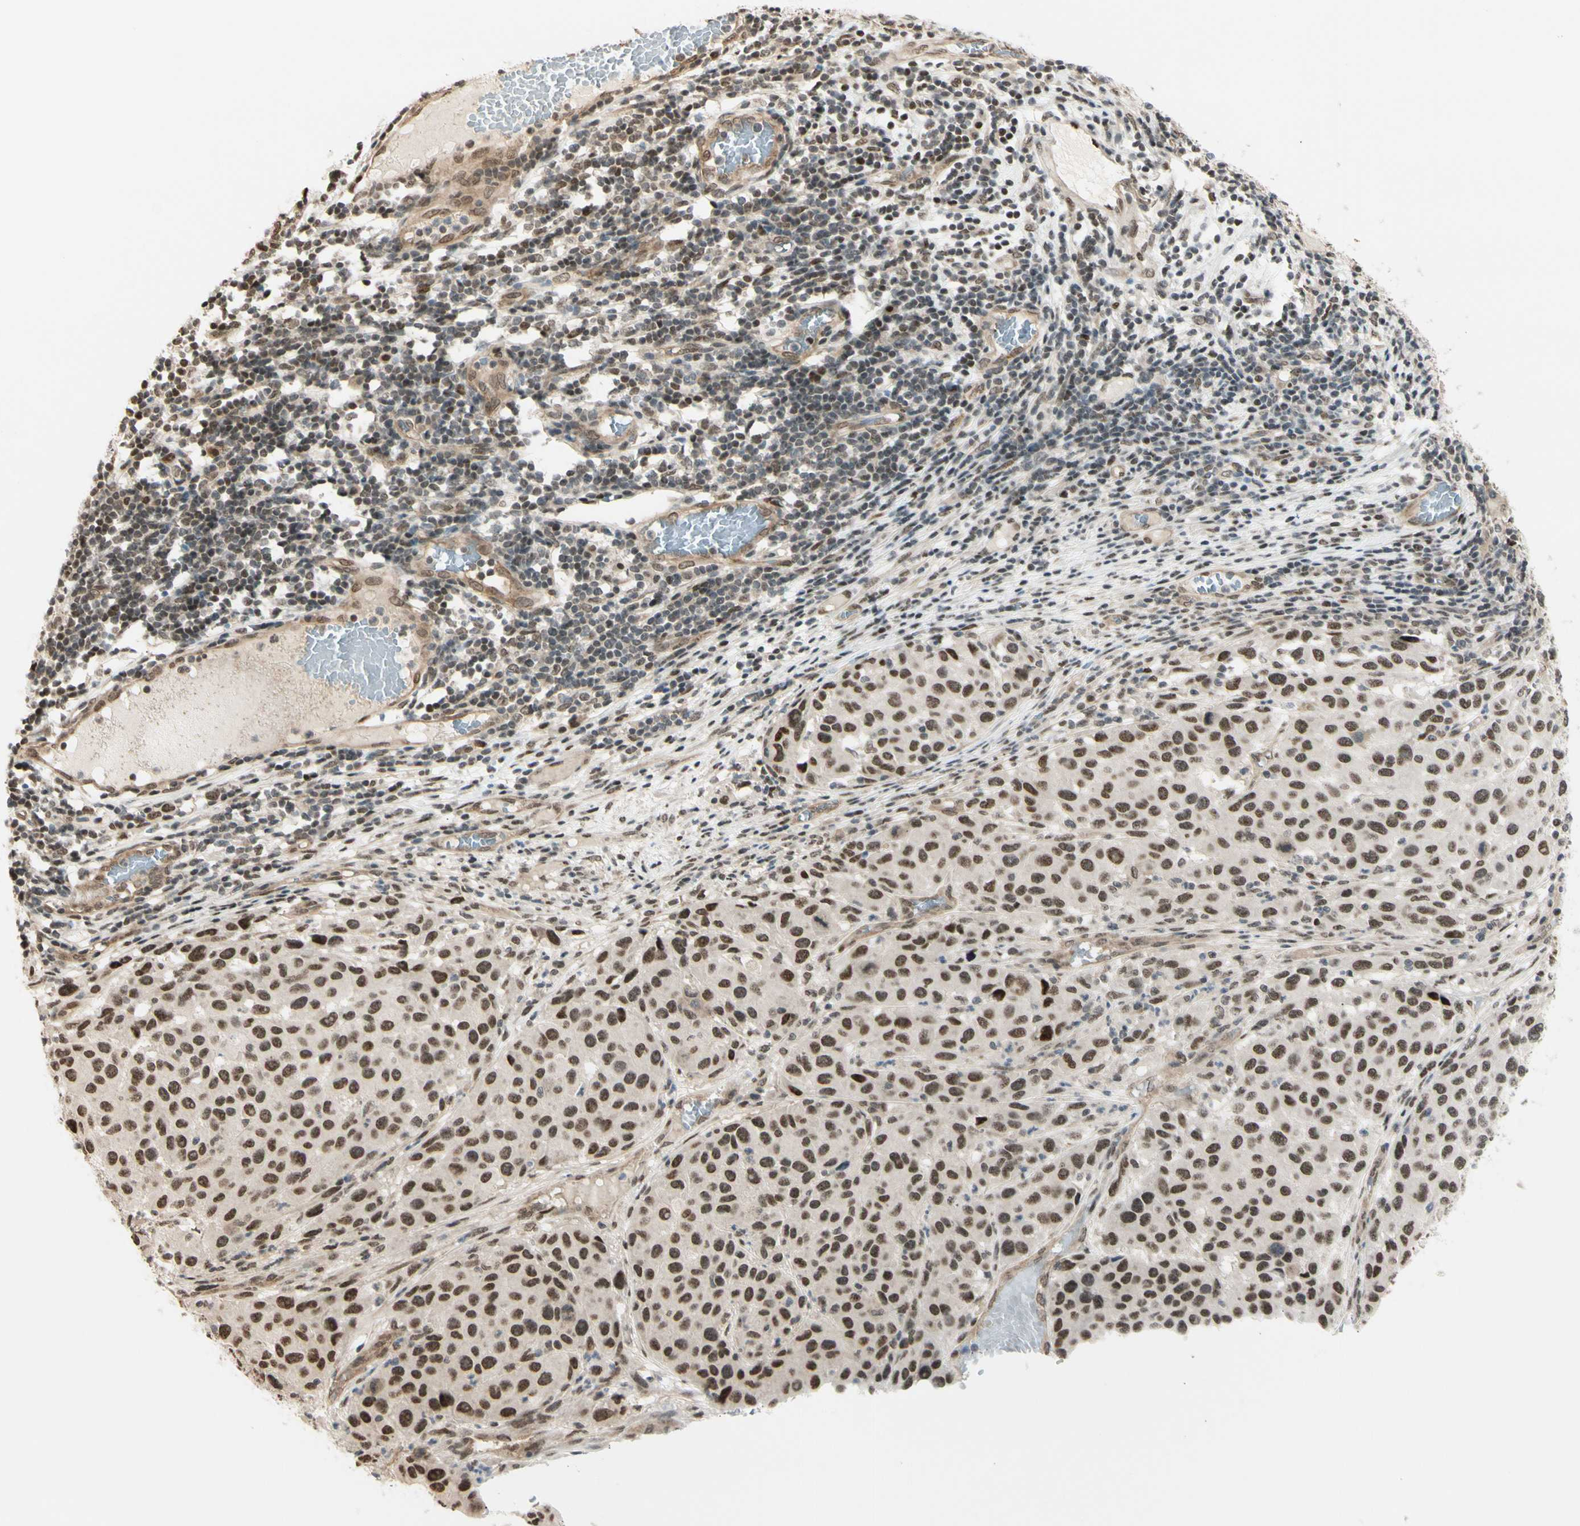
{"staining": {"intensity": "moderate", "quantity": ">75%", "location": "nuclear"}, "tissue": "melanoma", "cell_type": "Tumor cells", "image_type": "cancer", "snomed": [{"axis": "morphology", "description": "Malignant melanoma, Metastatic site"}, {"axis": "topography", "description": "Lymph node"}], "caption": "Immunohistochemical staining of human melanoma shows medium levels of moderate nuclear protein positivity in about >75% of tumor cells.", "gene": "SUFU", "patient": {"sex": "male", "age": 61}}